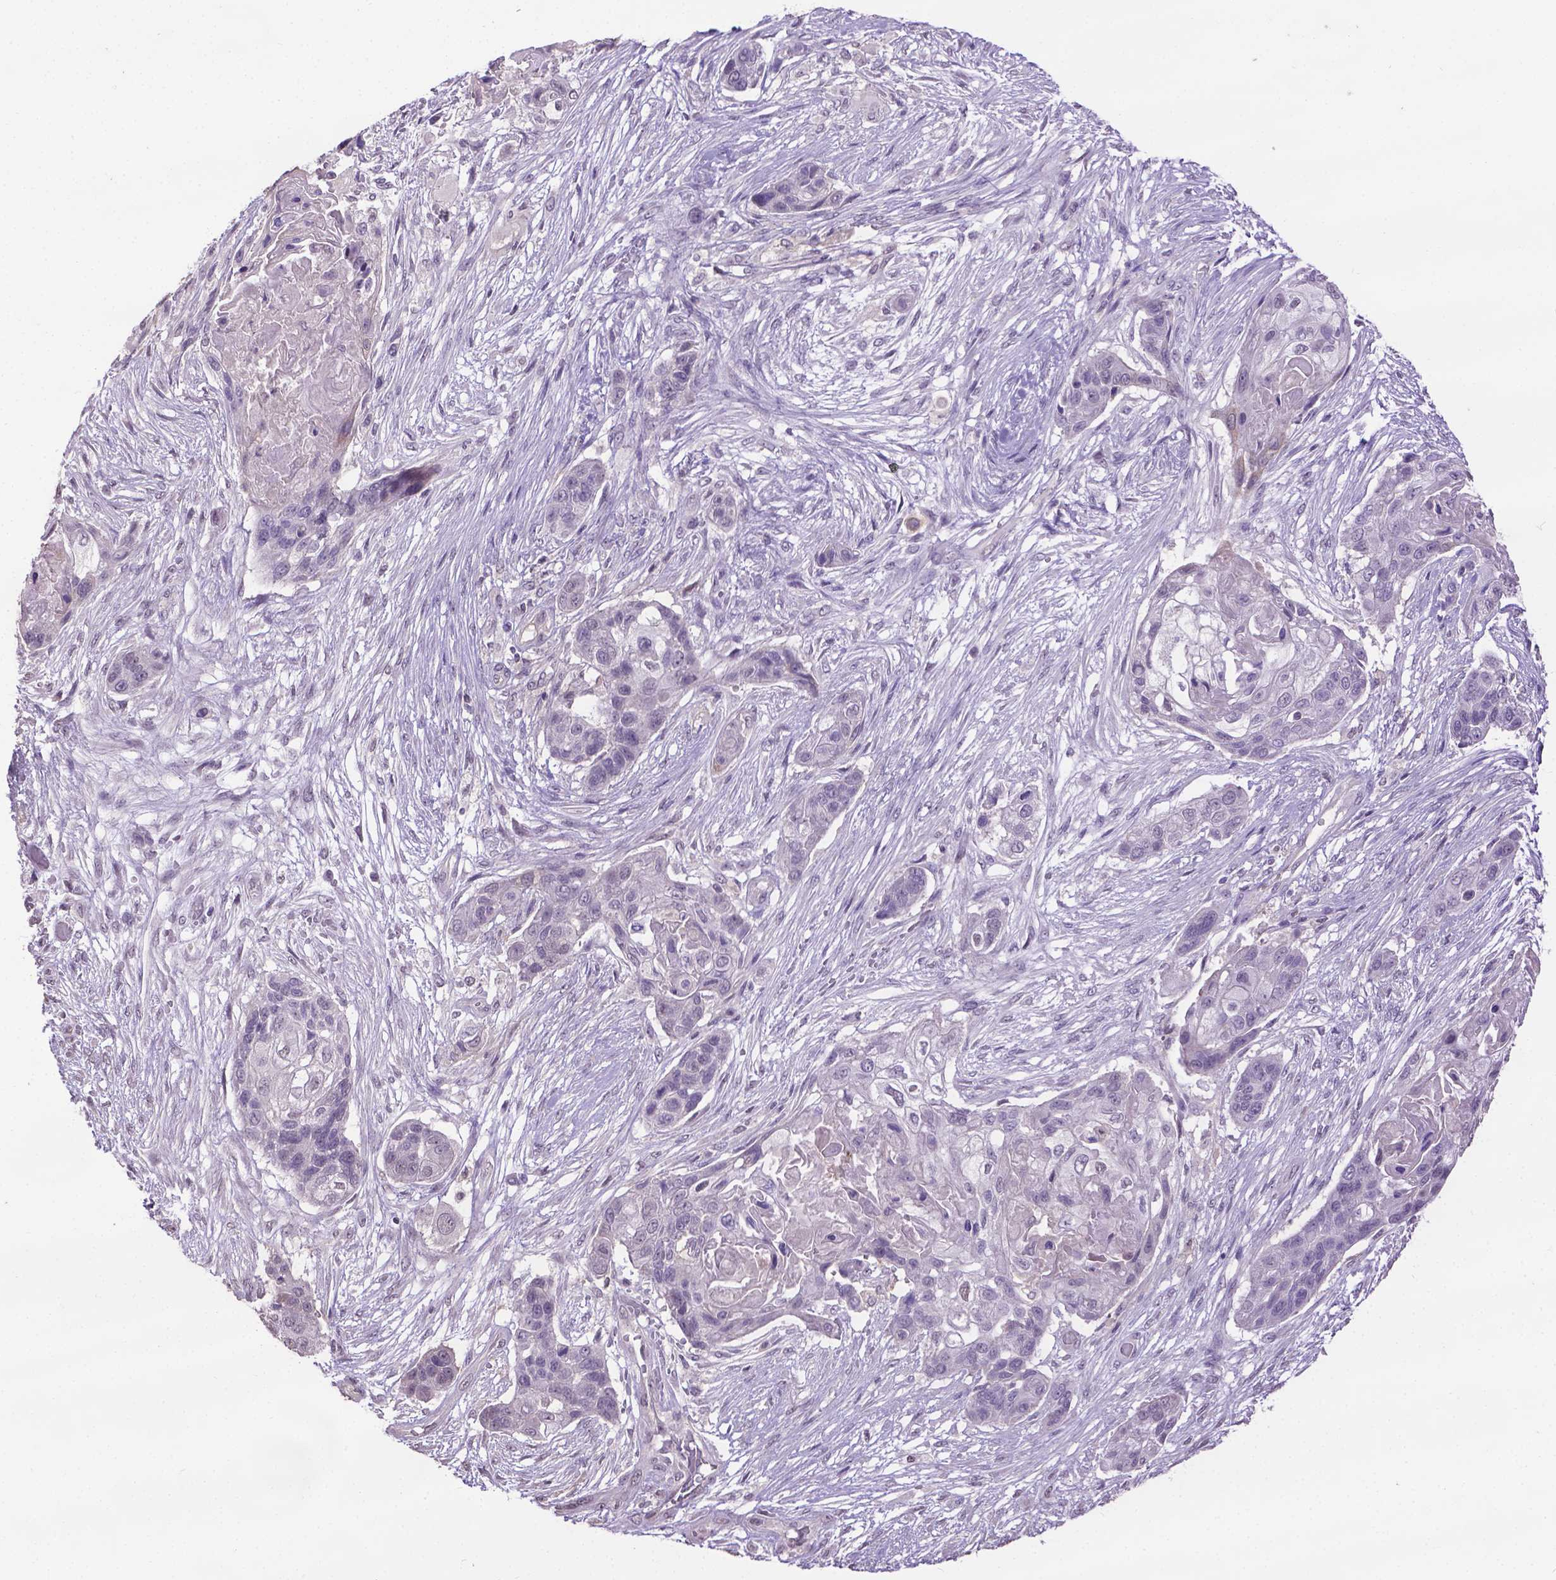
{"staining": {"intensity": "negative", "quantity": "none", "location": "none"}, "tissue": "lung cancer", "cell_type": "Tumor cells", "image_type": "cancer", "snomed": [{"axis": "morphology", "description": "Squamous cell carcinoma, NOS"}, {"axis": "topography", "description": "Lung"}], "caption": "Immunohistochemistry photomicrograph of neoplastic tissue: human lung squamous cell carcinoma stained with DAB demonstrates no significant protein staining in tumor cells. (DAB (3,3'-diaminobenzidine) immunohistochemistry (IHC) visualized using brightfield microscopy, high magnification).", "gene": "CPM", "patient": {"sex": "male", "age": 69}}